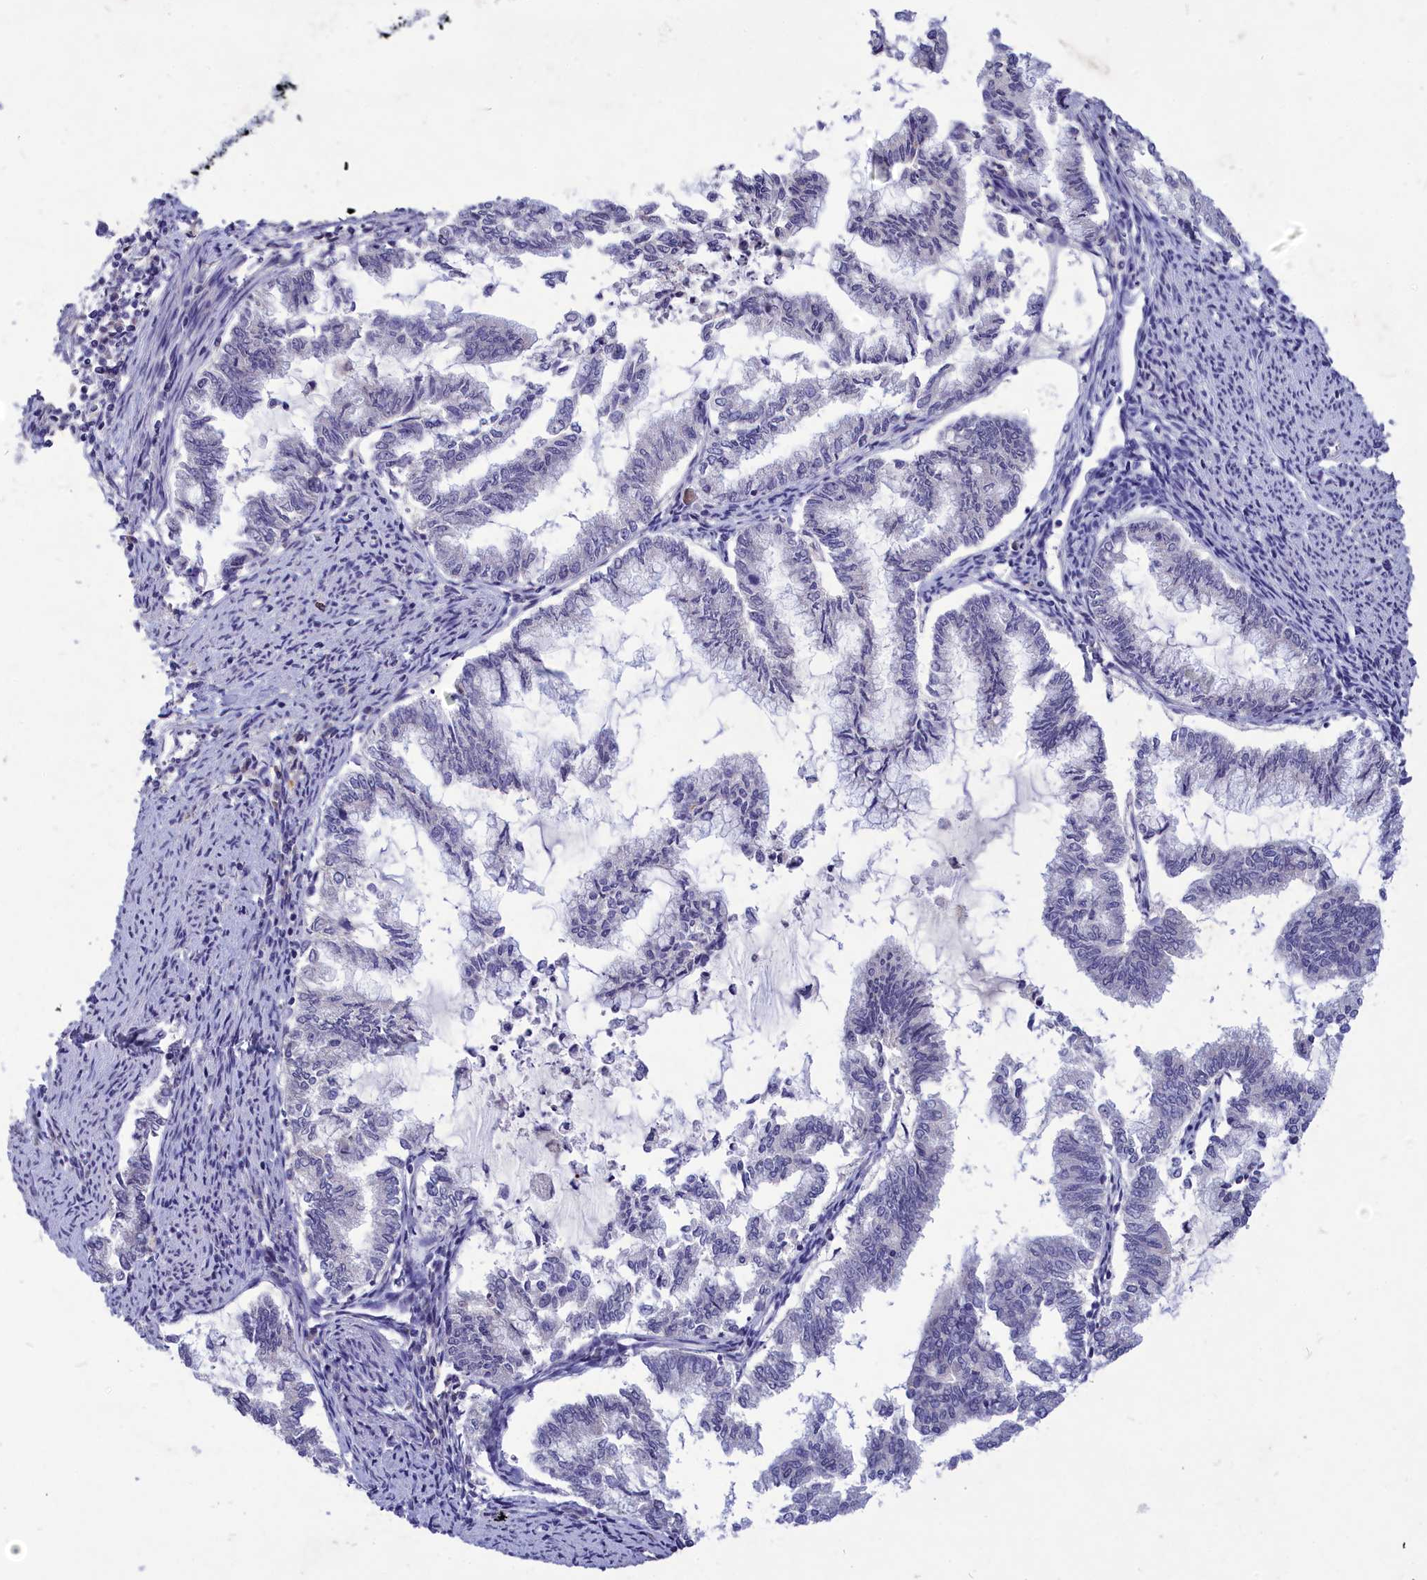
{"staining": {"intensity": "negative", "quantity": "none", "location": "none"}, "tissue": "endometrial cancer", "cell_type": "Tumor cells", "image_type": "cancer", "snomed": [{"axis": "morphology", "description": "Adenocarcinoma, NOS"}, {"axis": "topography", "description": "Endometrium"}], "caption": "DAB (3,3'-diaminobenzidine) immunohistochemical staining of adenocarcinoma (endometrial) reveals no significant expression in tumor cells.", "gene": "DEFB119", "patient": {"sex": "female", "age": 79}}